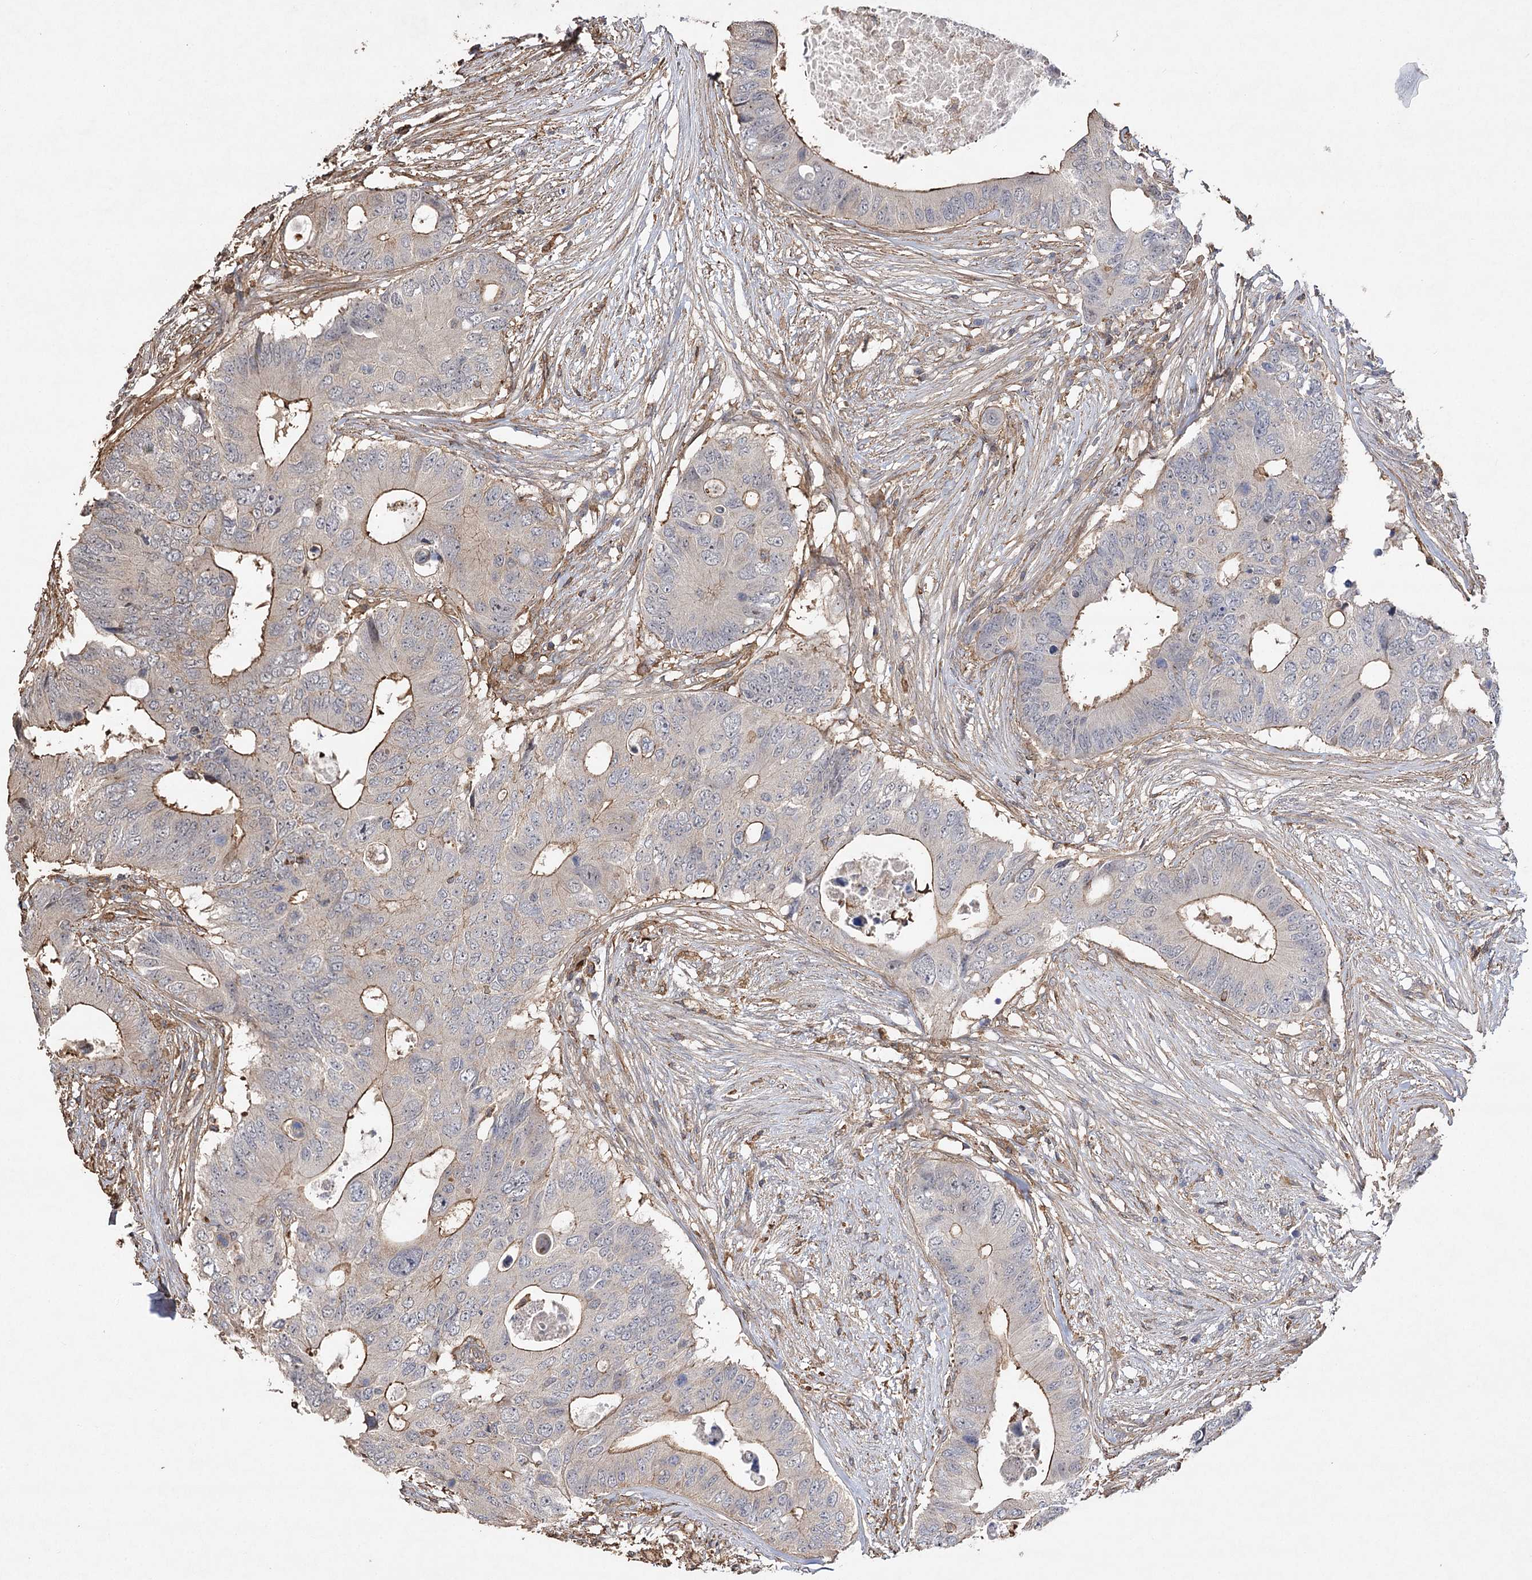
{"staining": {"intensity": "moderate", "quantity": "<25%", "location": "cytoplasmic/membranous"}, "tissue": "colorectal cancer", "cell_type": "Tumor cells", "image_type": "cancer", "snomed": [{"axis": "morphology", "description": "Adenocarcinoma, NOS"}, {"axis": "topography", "description": "Colon"}], "caption": "Immunohistochemical staining of colorectal cancer exhibits moderate cytoplasmic/membranous protein staining in approximately <25% of tumor cells. (brown staining indicates protein expression, while blue staining denotes nuclei).", "gene": "OBSL1", "patient": {"sex": "male", "age": 71}}